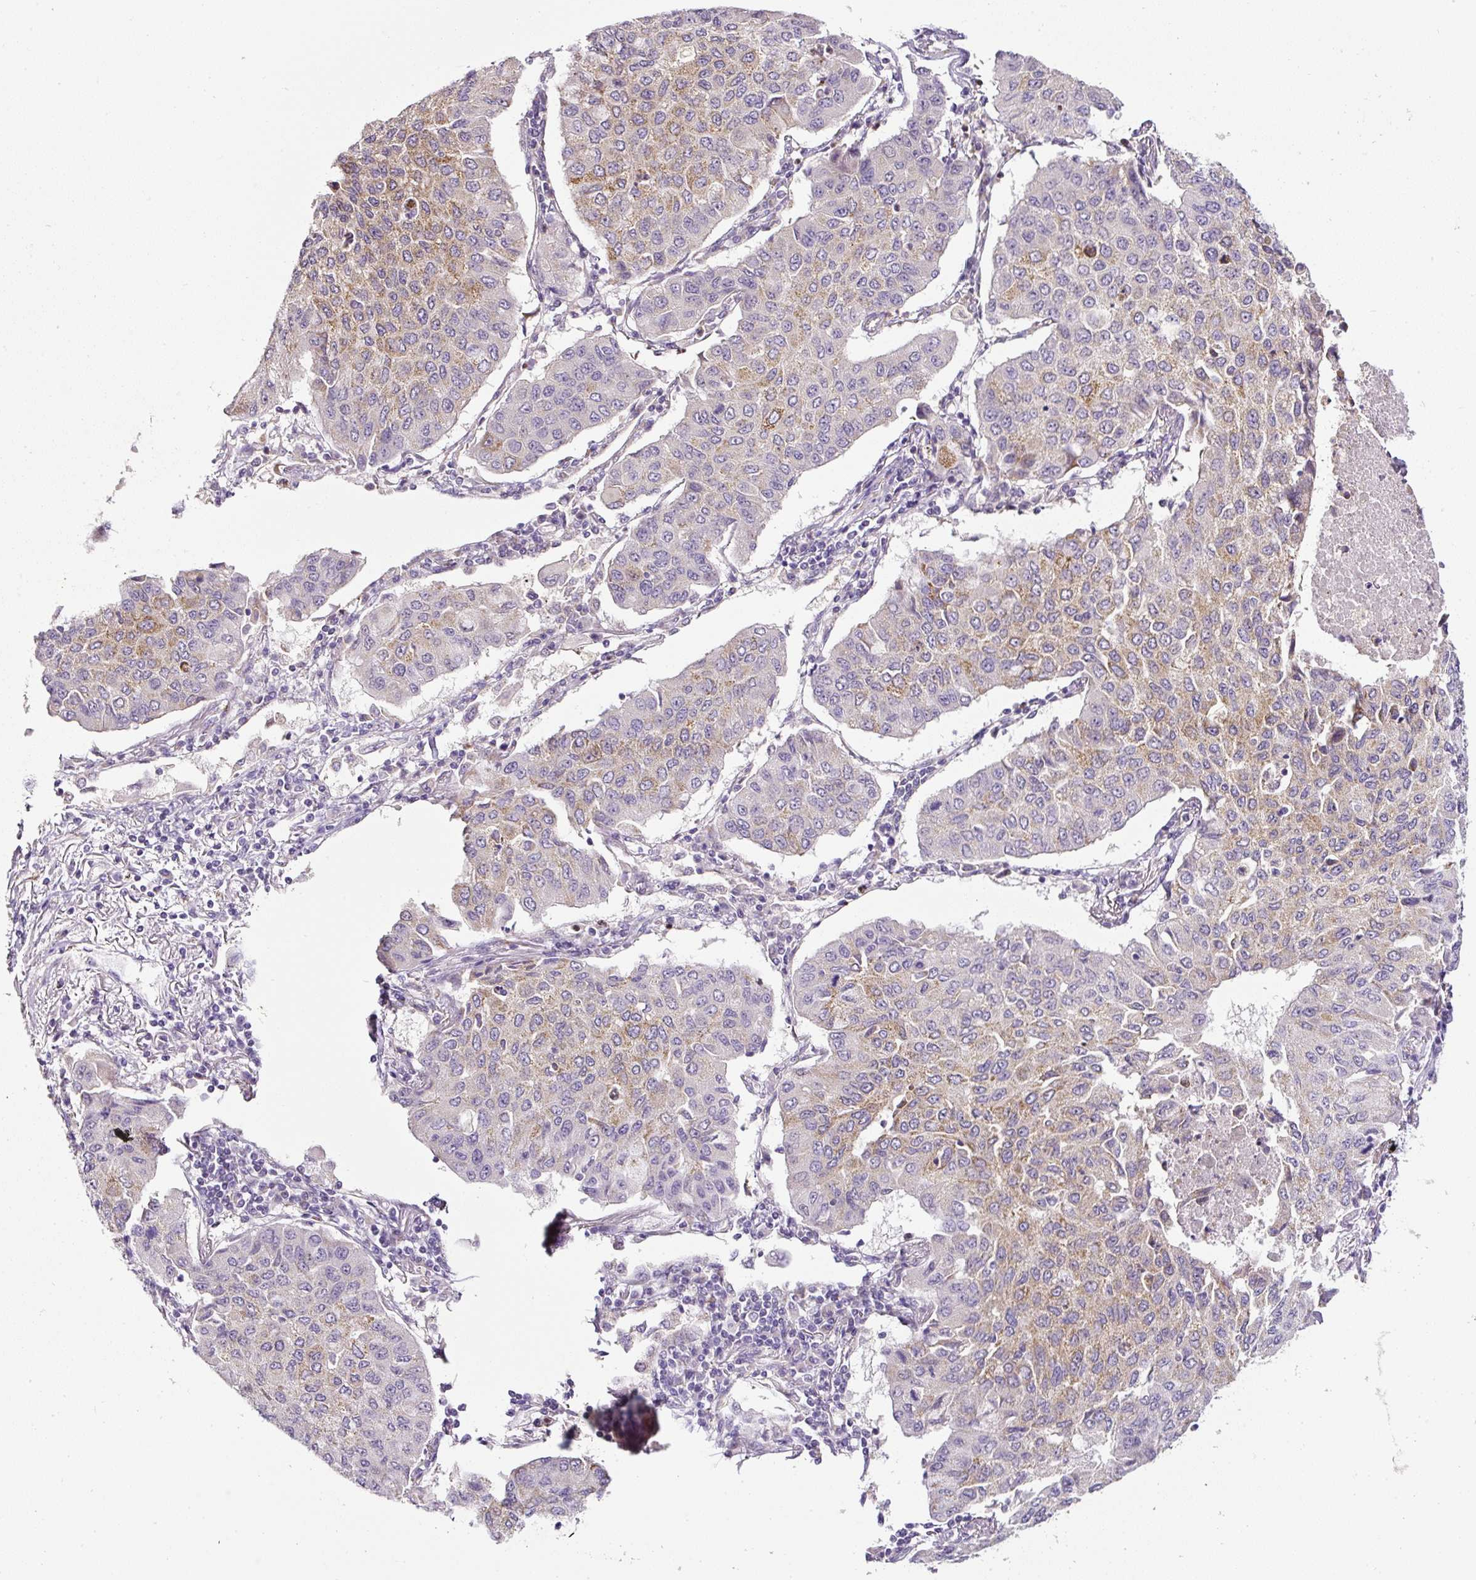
{"staining": {"intensity": "weak", "quantity": "25%-75%", "location": "cytoplasmic/membranous"}, "tissue": "lung cancer", "cell_type": "Tumor cells", "image_type": "cancer", "snomed": [{"axis": "morphology", "description": "Squamous cell carcinoma, NOS"}, {"axis": "topography", "description": "Lung"}], "caption": "A micrograph of squamous cell carcinoma (lung) stained for a protein reveals weak cytoplasmic/membranous brown staining in tumor cells.", "gene": "HPS4", "patient": {"sex": "male", "age": 74}}